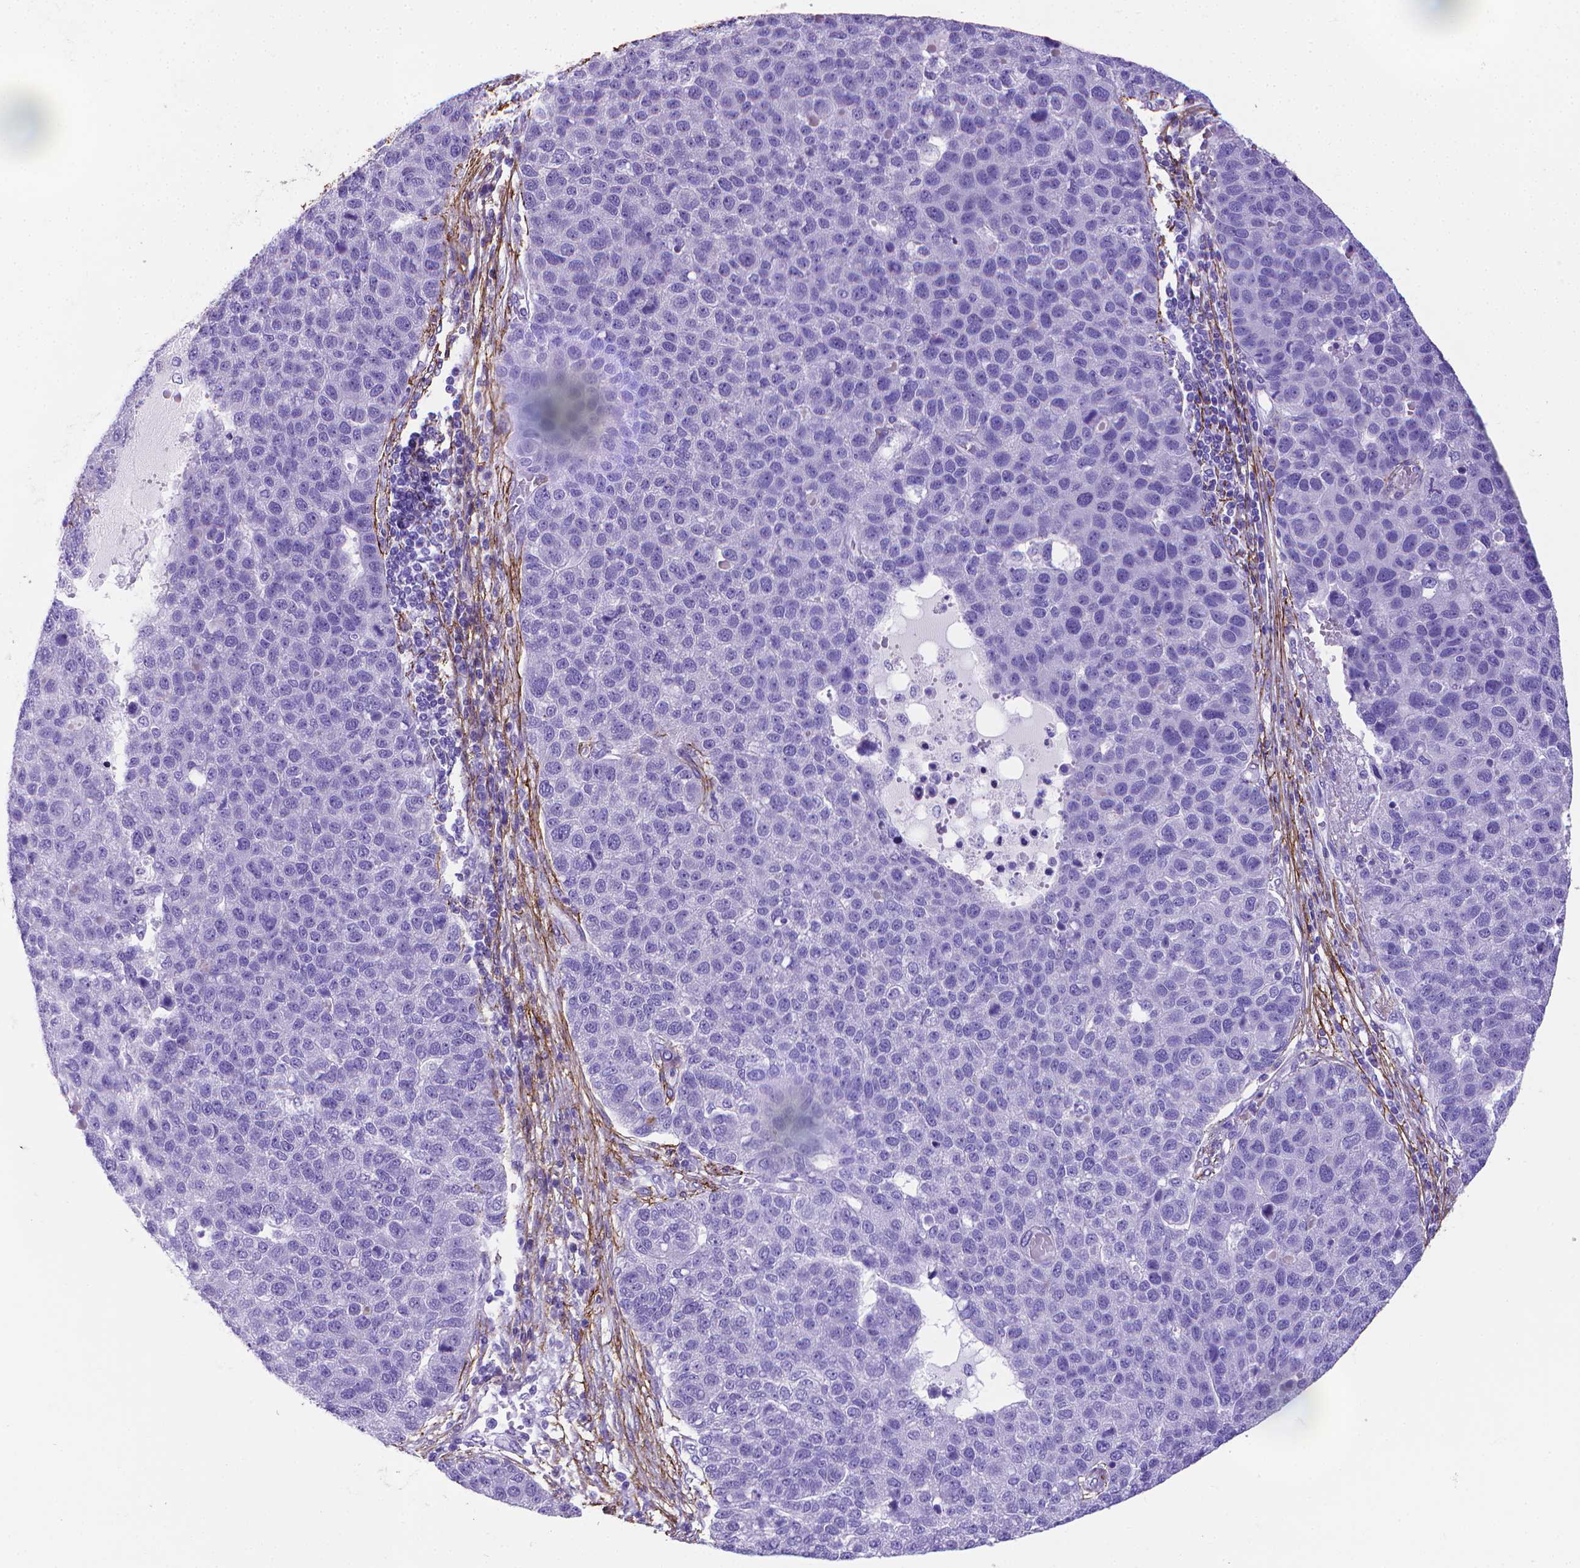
{"staining": {"intensity": "negative", "quantity": "none", "location": "none"}, "tissue": "pancreatic cancer", "cell_type": "Tumor cells", "image_type": "cancer", "snomed": [{"axis": "morphology", "description": "Adenocarcinoma, NOS"}, {"axis": "topography", "description": "Pancreas"}], "caption": "Pancreatic cancer (adenocarcinoma) stained for a protein using immunohistochemistry (IHC) shows no staining tumor cells.", "gene": "MFAP2", "patient": {"sex": "female", "age": 61}}